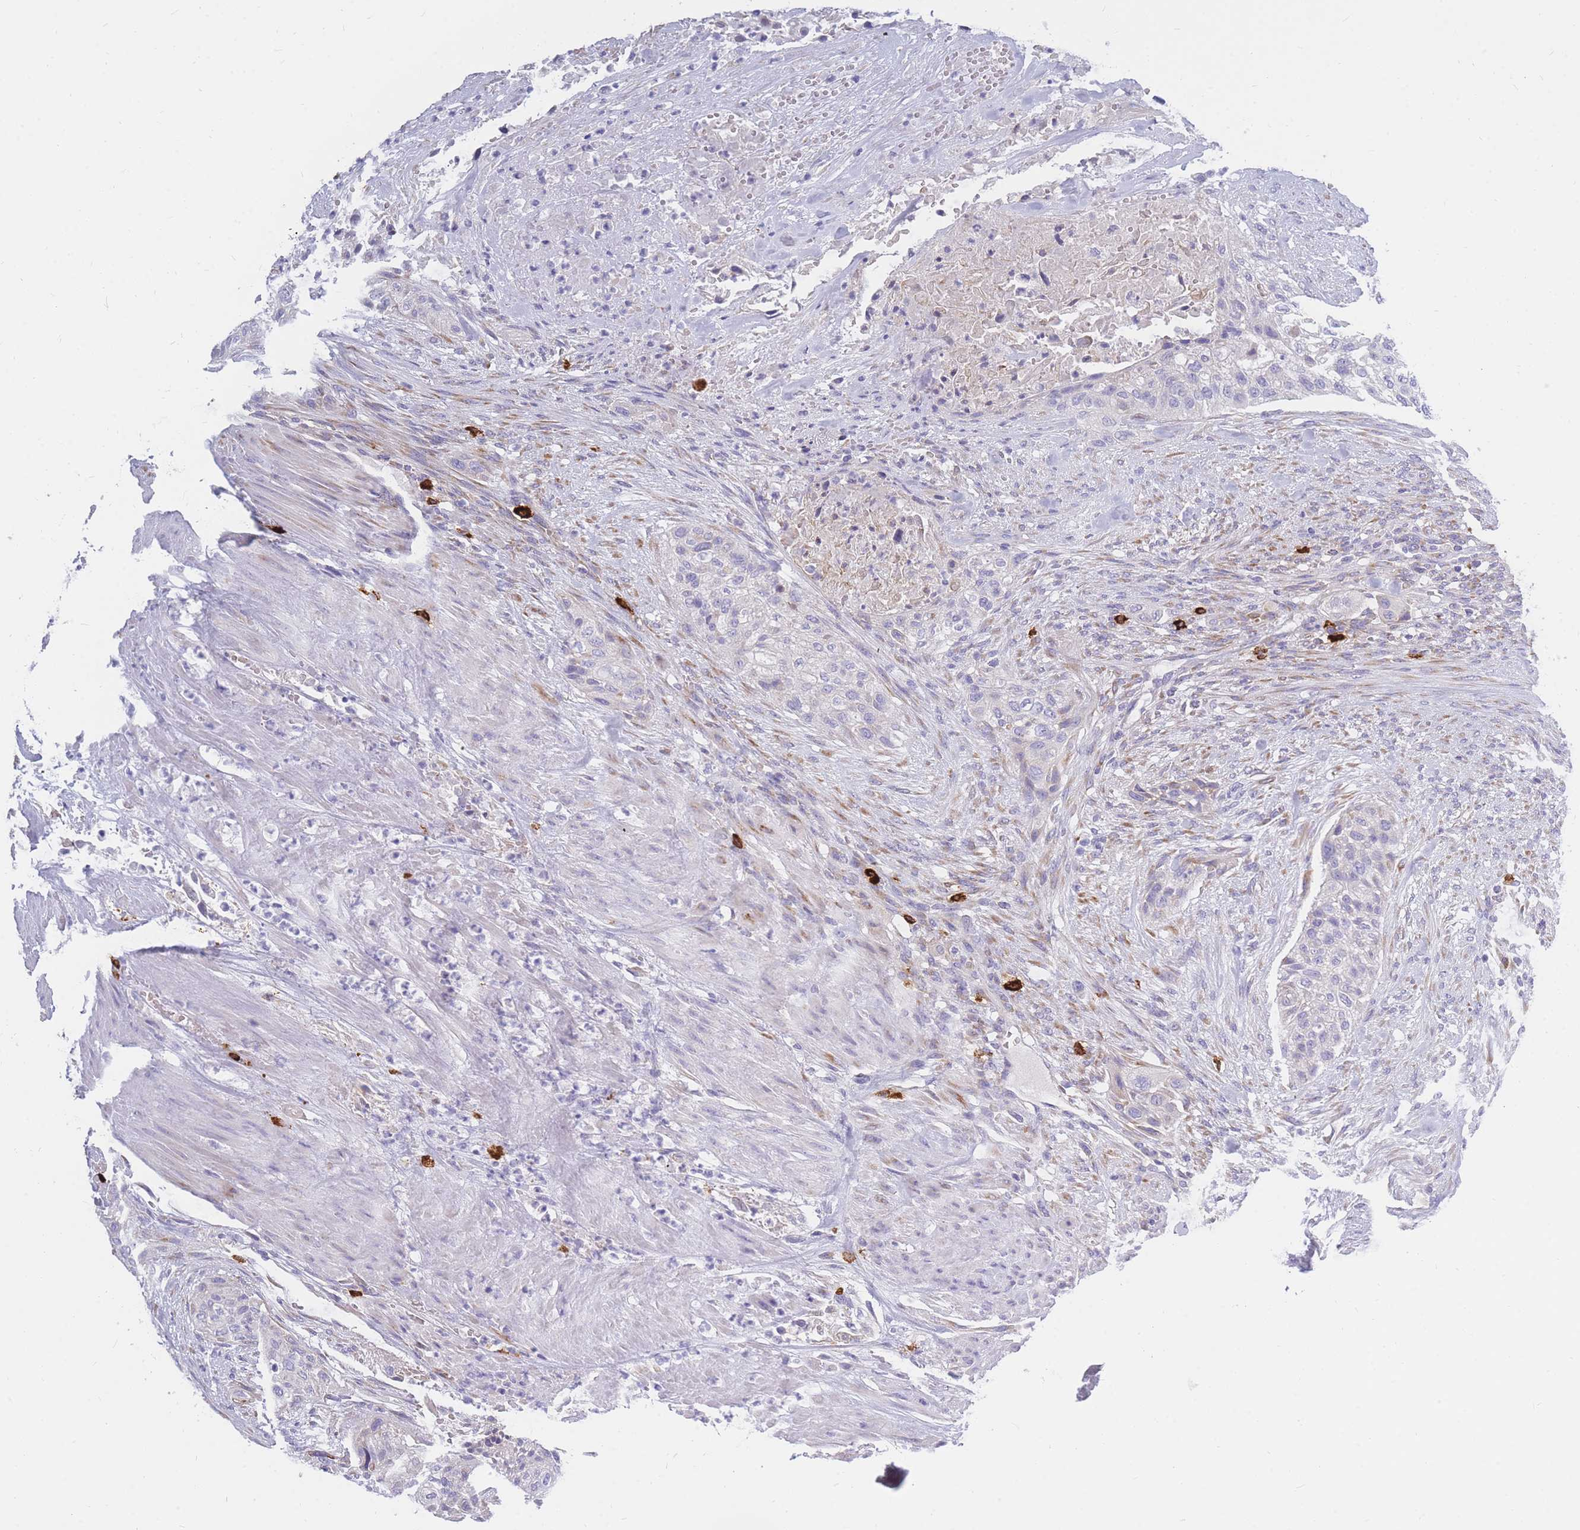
{"staining": {"intensity": "negative", "quantity": "none", "location": "none"}, "tissue": "urothelial cancer", "cell_type": "Tumor cells", "image_type": "cancer", "snomed": [{"axis": "morphology", "description": "Urothelial carcinoma, High grade"}, {"axis": "topography", "description": "Urinary bladder"}], "caption": "IHC of human urothelial carcinoma (high-grade) reveals no staining in tumor cells.", "gene": "TPSD1", "patient": {"sex": "male", "age": 35}}